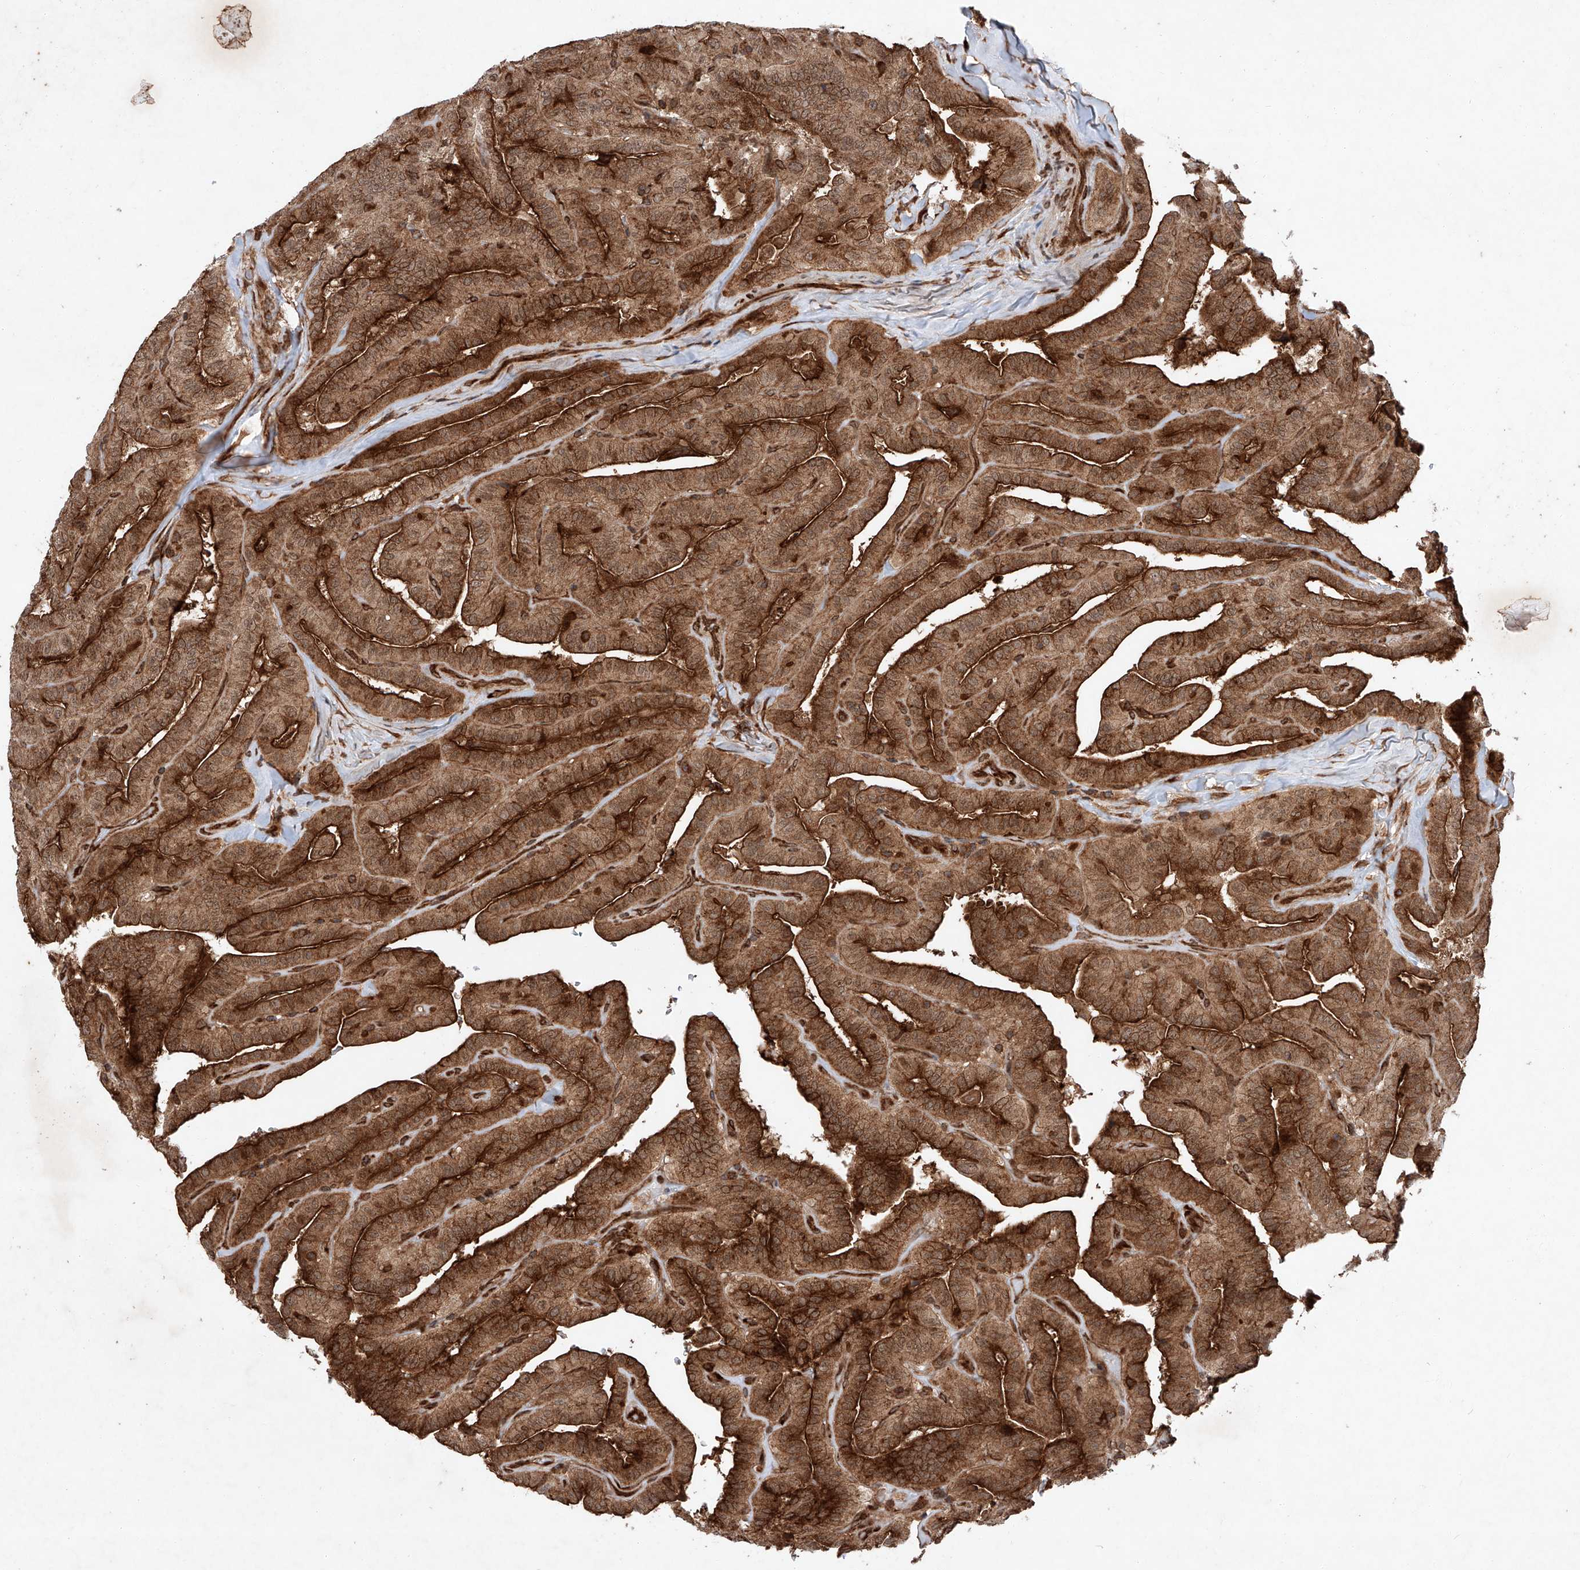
{"staining": {"intensity": "strong", "quantity": ">75%", "location": "cytoplasmic/membranous"}, "tissue": "thyroid cancer", "cell_type": "Tumor cells", "image_type": "cancer", "snomed": [{"axis": "morphology", "description": "Papillary adenocarcinoma, NOS"}, {"axis": "topography", "description": "Thyroid gland"}], "caption": "Thyroid papillary adenocarcinoma tissue exhibits strong cytoplasmic/membranous staining in about >75% of tumor cells", "gene": "ZFP28", "patient": {"sex": "male", "age": 77}}